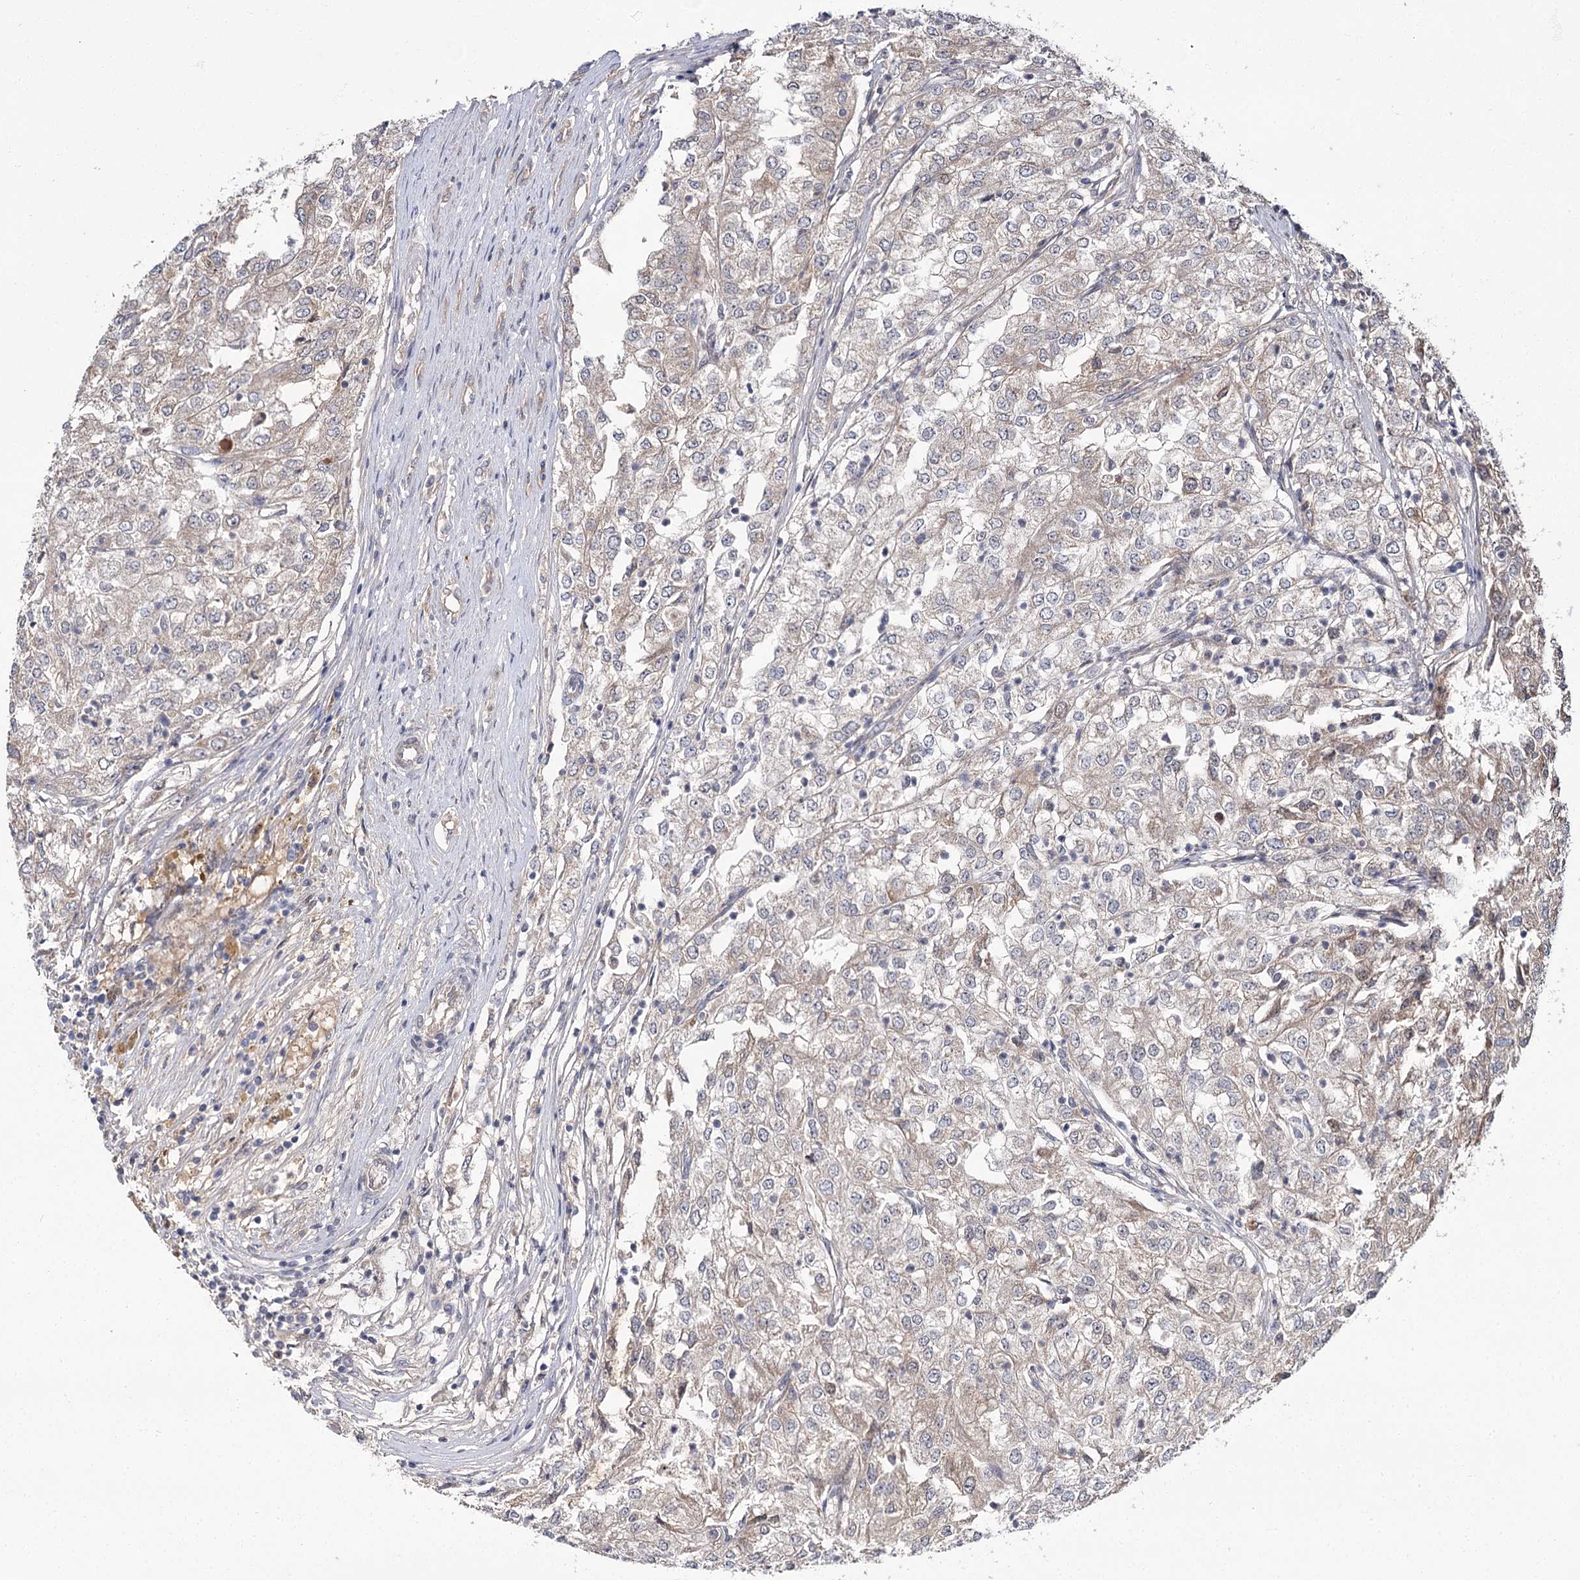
{"staining": {"intensity": "weak", "quantity": "<25%", "location": "cytoplasmic/membranous"}, "tissue": "renal cancer", "cell_type": "Tumor cells", "image_type": "cancer", "snomed": [{"axis": "morphology", "description": "Adenocarcinoma, NOS"}, {"axis": "topography", "description": "Kidney"}], "caption": "Human adenocarcinoma (renal) stained for a protein using immunohistochemistry demonstrates no positivity in tumor cells.", "gene": "MFN1", "patient": {"sex": "female", "age": 54}}